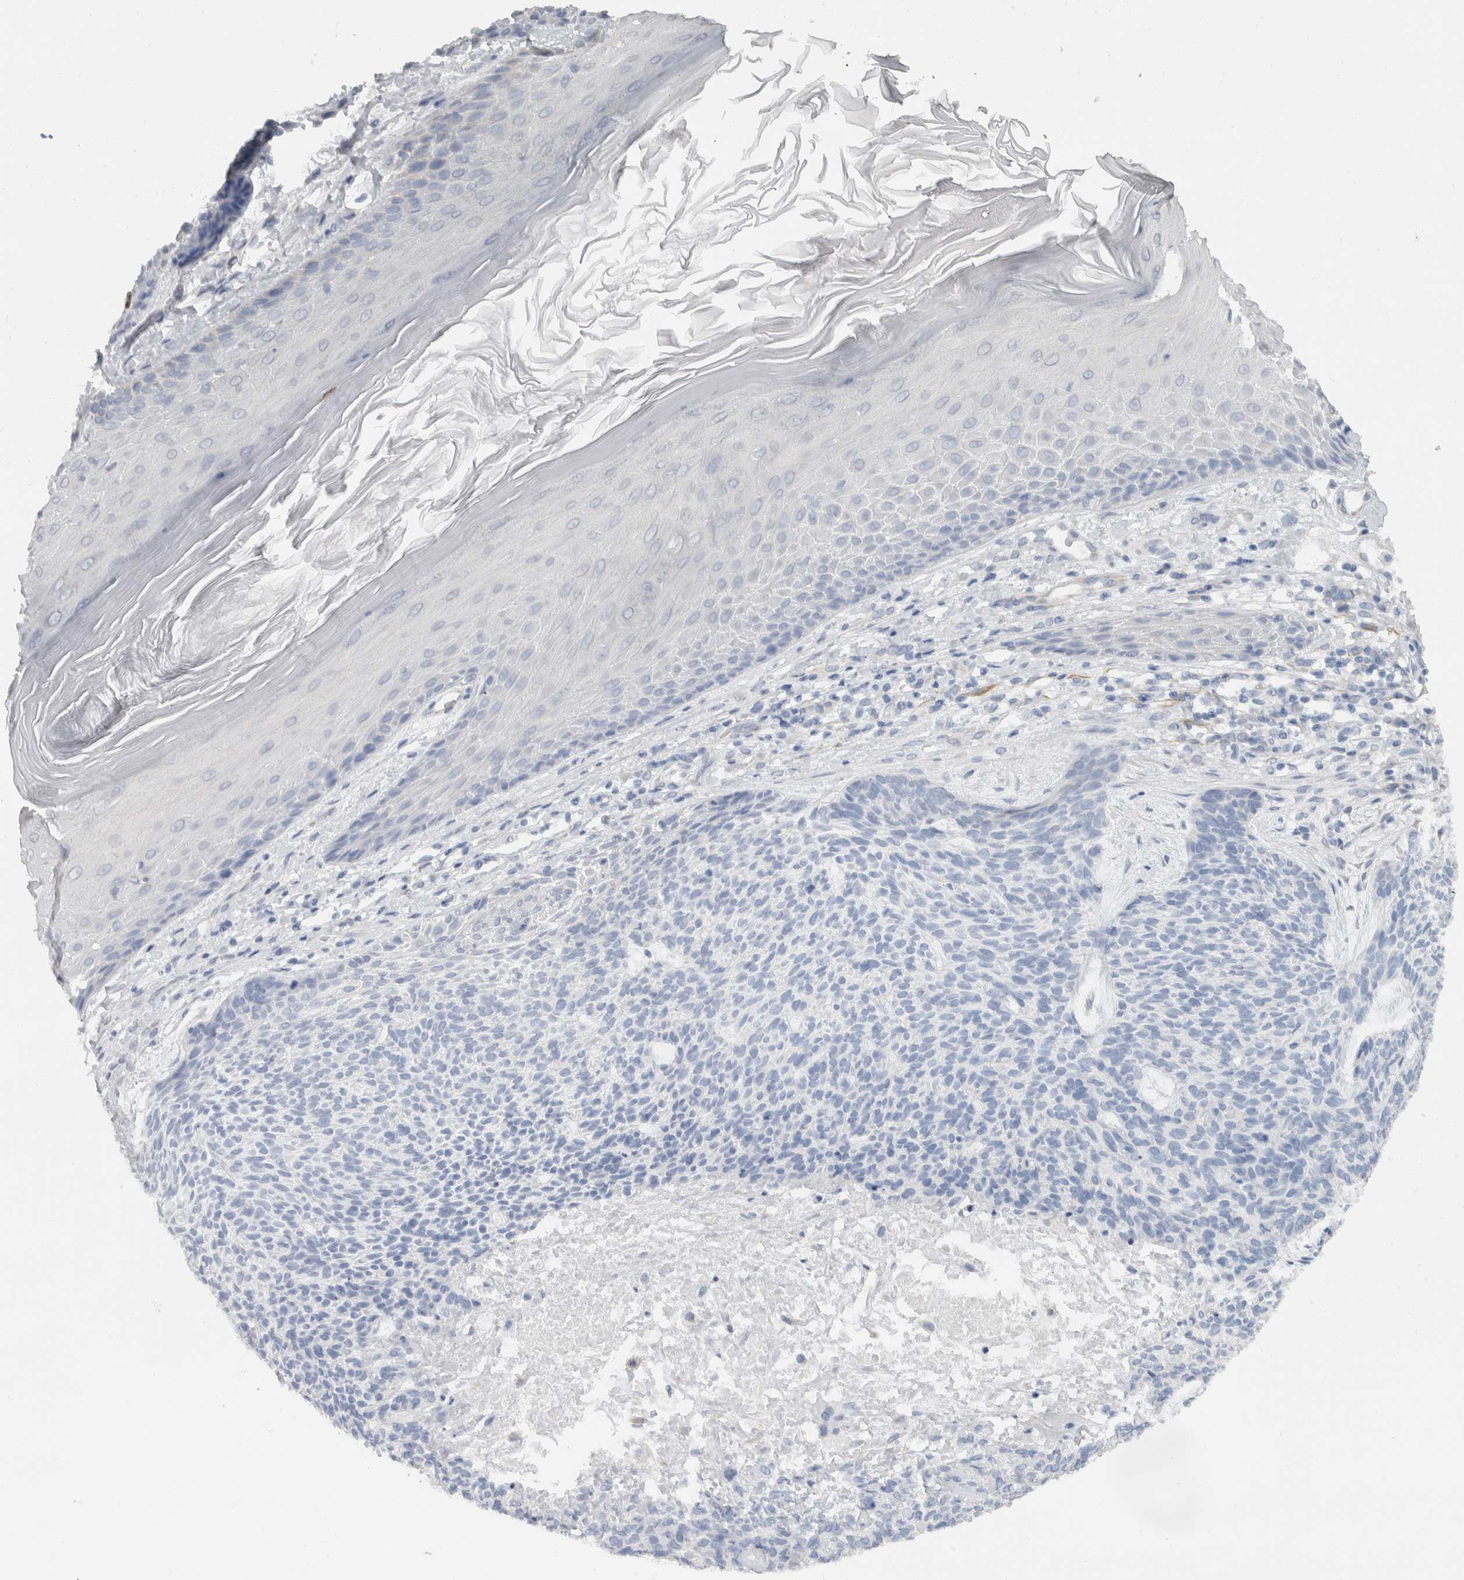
{"staining": {"intensity": "negative", "quantity": "none", "location": "none"}, "tissue": "skin cancer", "cell_type": "Tumor cells", "image_type": "cancer", "snomed": [{"axis": "morphology", "description": "Basal cell carcinoma"}, {"axis": "topography", "description": "Skin"}], "caption": "There is no significant staining in tumor cells of skin cancer.", "gene": "NEFM", "patient": {"sex": "male", "age": 55}}